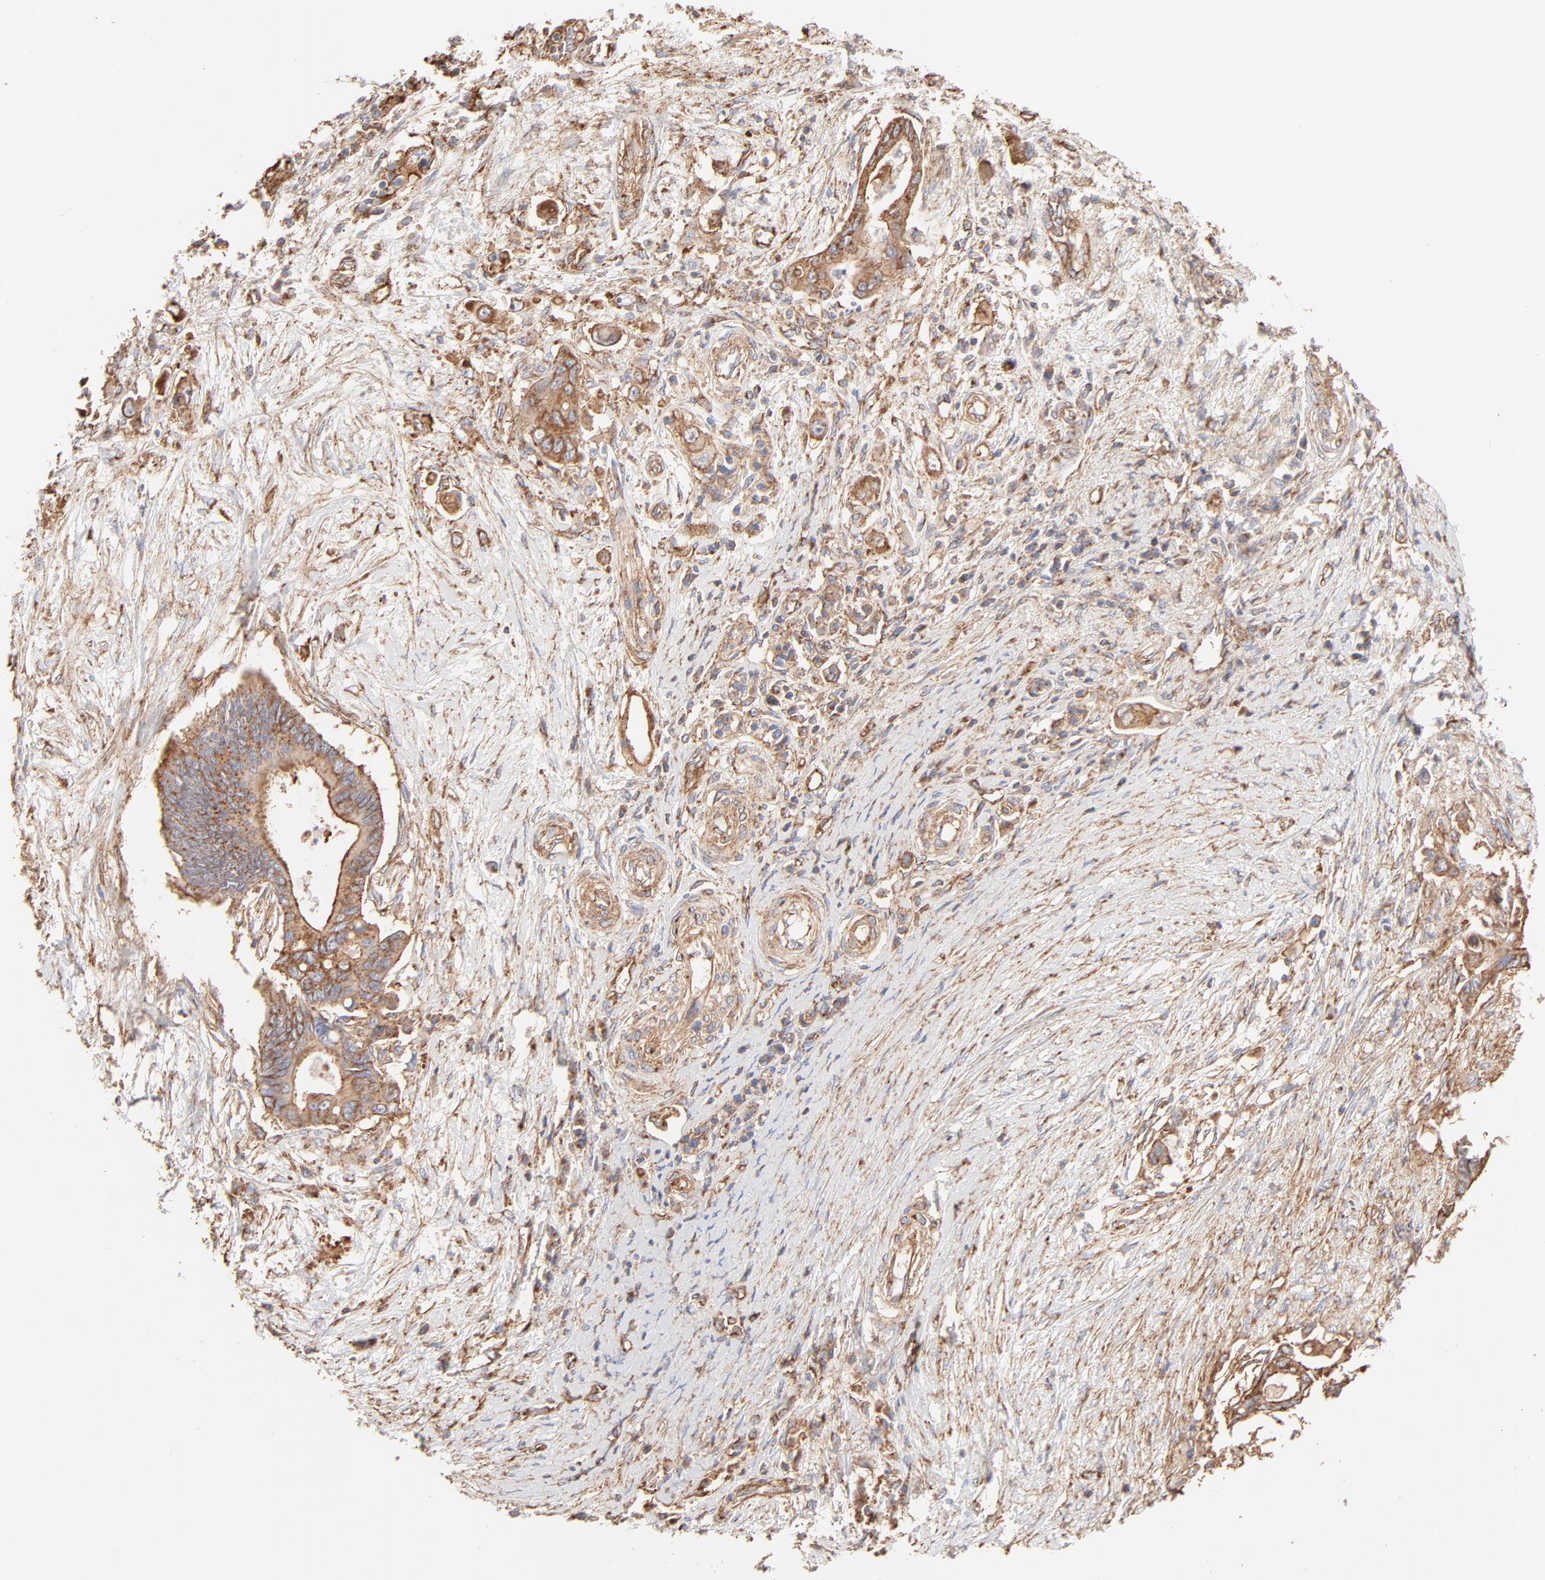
{"staining": {"intensity": "moderate", "quantity": ">75%", "location": "cytoplasmic/membranous"}, "tissue": "pancreatic cancer", "cell_type": "Tumor cells", "image_type": "cancer", "snomed": [{"axis": "morphology", "description": "Adenocarcinoma, NOS"}, {"axis": "topography", "description": "Pancreas"}], "caption": "Moderate cytoplasmic/membranous expression is present in about >75% of tumor cells in pancreatic cancer (adenocarcinoma).", "gene": "CLTB", "patient": {"sex": "female", "age": 70}}